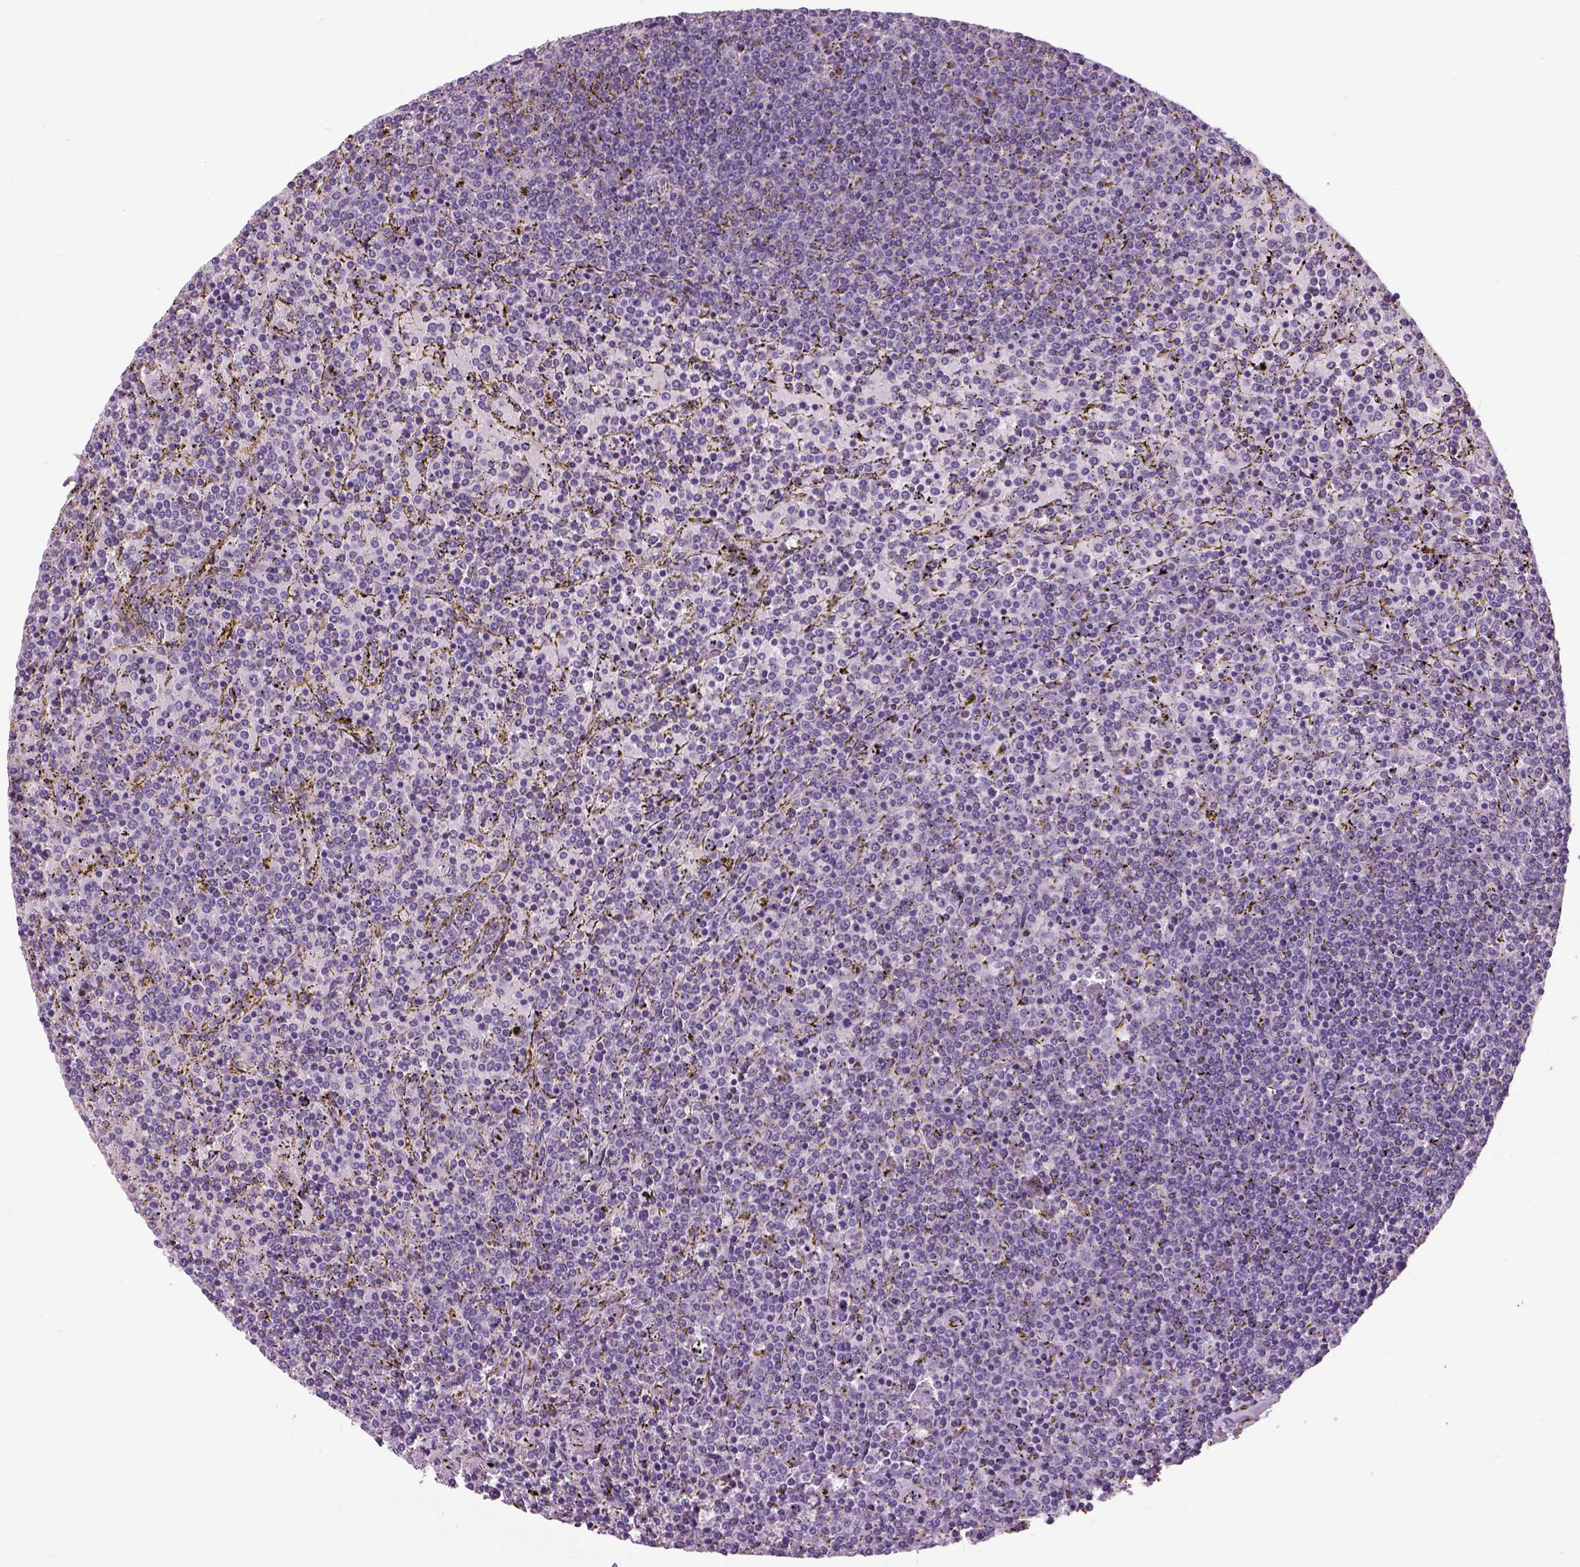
{"staining": {"intensity": "negative", "quantity": "none", "location": "none"}, "tissue": "lymphoma", "cell_type": "Tumor cells", "image_type": "cancer", "snomed": [{"axis": "morphology", "description": "Malignant lymphoma, non-Hodgkin's type, Low grade"}, {"axis": "topography", "description": "Spleen"}], "caption": "Lymphoma was stained to show a protein in brown. There is no significant positivity in tumor cells.", "gene": "NECAB1", "patient": {"sex": "female", "age": 77}}